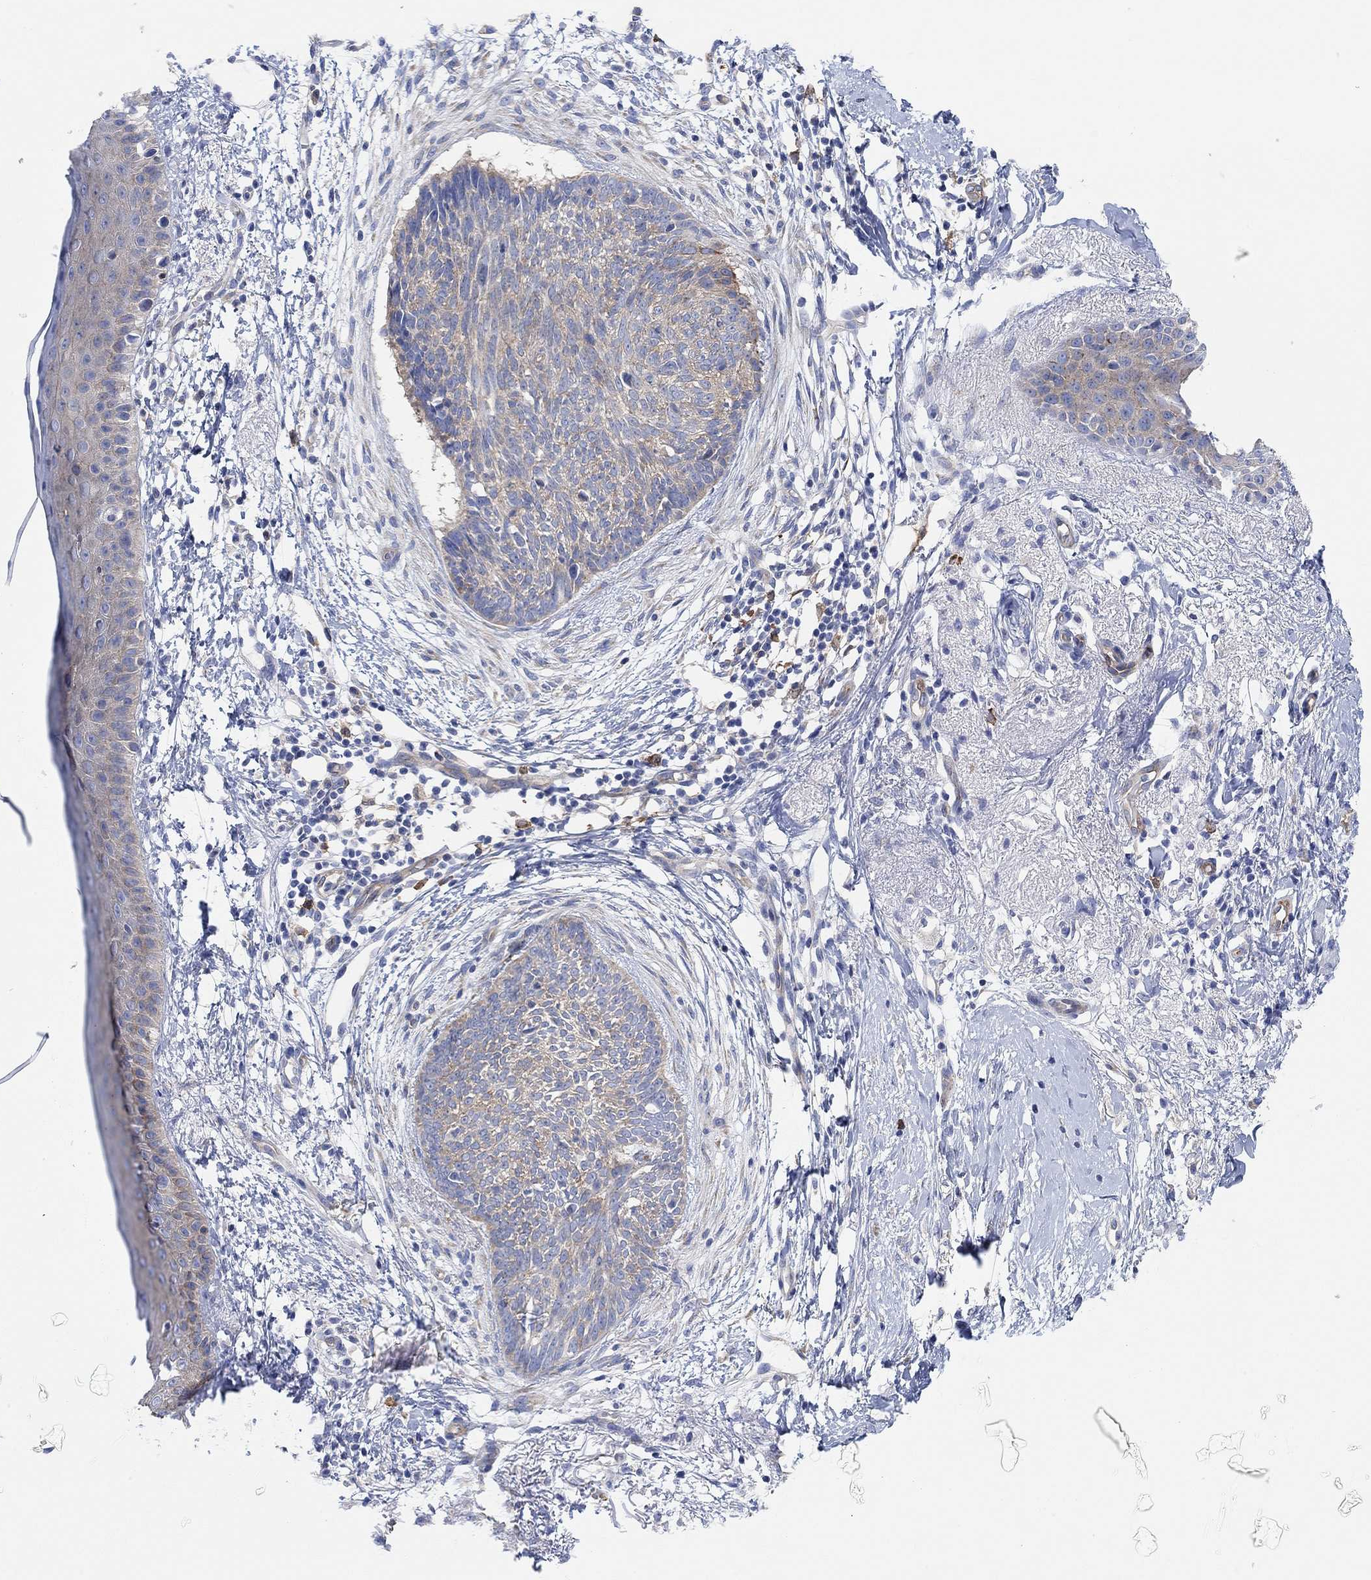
{"staining": {"intensity": "moderate", "quantity": "<25%", "location": "cytoplasmic/membranous"}, "tissue": "skin cancer", "cell_type": "Tumor cells", "image_type": "cancer", "snomed": [{"axis": "morphology", "description": "Normal tissue, NOS"}, {"axis": "morphology", "description": "Basal cell carcinoma"}, {"axis": "topography", "description": "Skin"}], "caption": "Protein staining of skin cancer (basal cell carcinoma) tissue demonstrates moderate cytoplasmic/membranous positivity in about <25% of tumor cells.", "gene": "RGS1", "patient": {"sex": "male", "age": 84}}